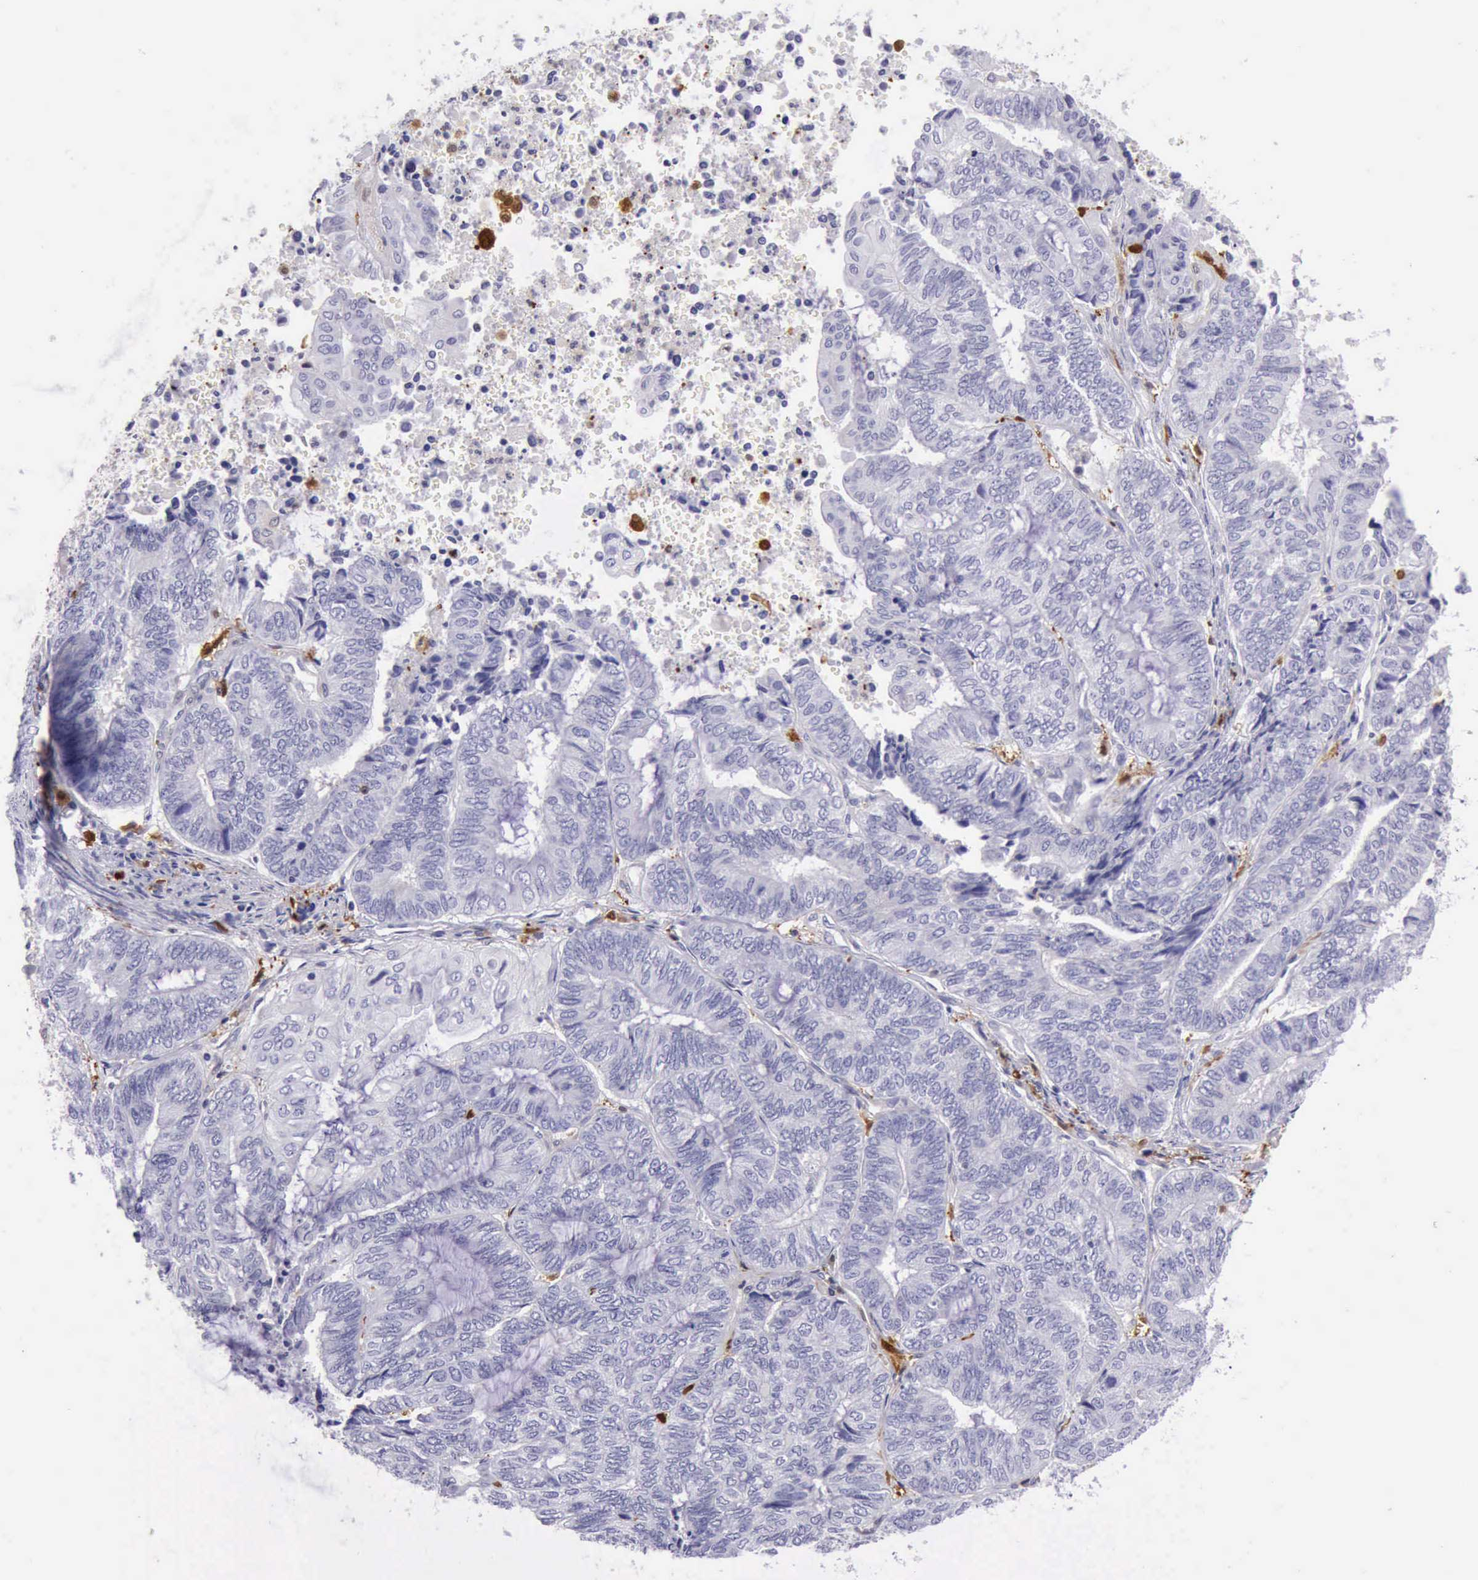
{"staining": {"intensity": "negative", "quantity": "none", "location": "none"}, "tissue": "endometrial cancer", "cell_type": "Tumor cells", "image_type": "cancer", "snomed": [{"axis": "morphology", "description": "Adenocarcinoma, NOS"}, {"axis": "topography", "description": "Uterus"}, {"axis": "topography", "description": "Endometrium"}], "caption": "High magnification brightfield microscopy of endometrial cancer stained with DAB (brown) and counterstained with hematoxylin (blue): tumor cells show no significant staining. (Stains: DAB (3,3'-diaminobenzidine) IHC with hematoxylin counter stain, Microscopy: brightfield microscopy at high magnification).", "gene": "TYMP", "patient": {"sex": "female", "age": 70}}